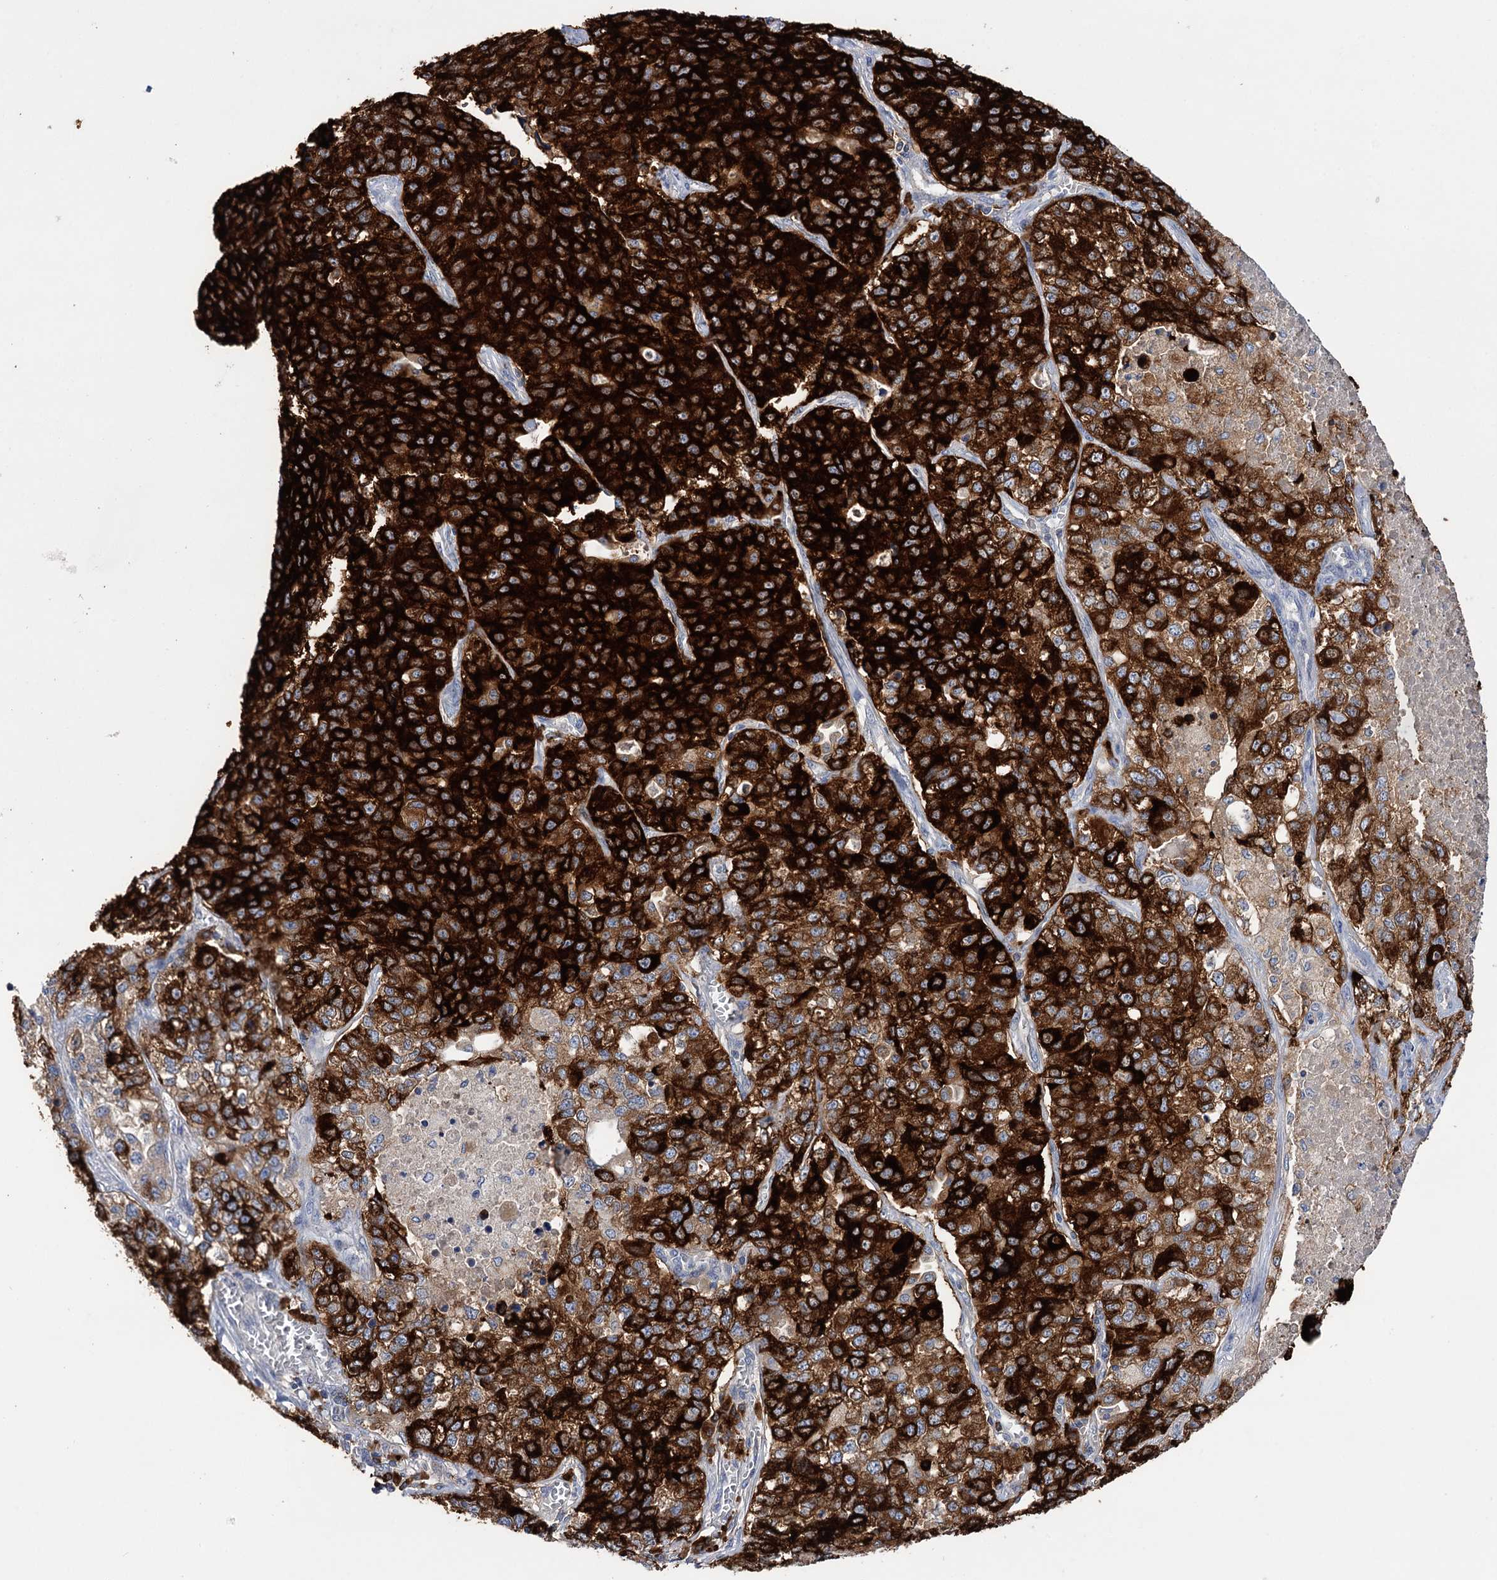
{"staining": {"intensity": "strong", "quantity": ">75%", "location": "cytoplasmic/membranous"}, "tissue": "lung cancer", "cell_type": "Tumor cells", "image_type": "cancer", "snomed": [{"axis": "morphology", "description": "Adenocarcinoma, NOS"}, {"axis": "topography", "description": "Lung"}], "caption": "Immunohistochemical staining of human lung cancer displays high levels of strong cytoplasmic/membranous staining in approximately >75% of tumor cells.", "gene": "BBS4", "patient": {"sex": "male", "age": 49}}